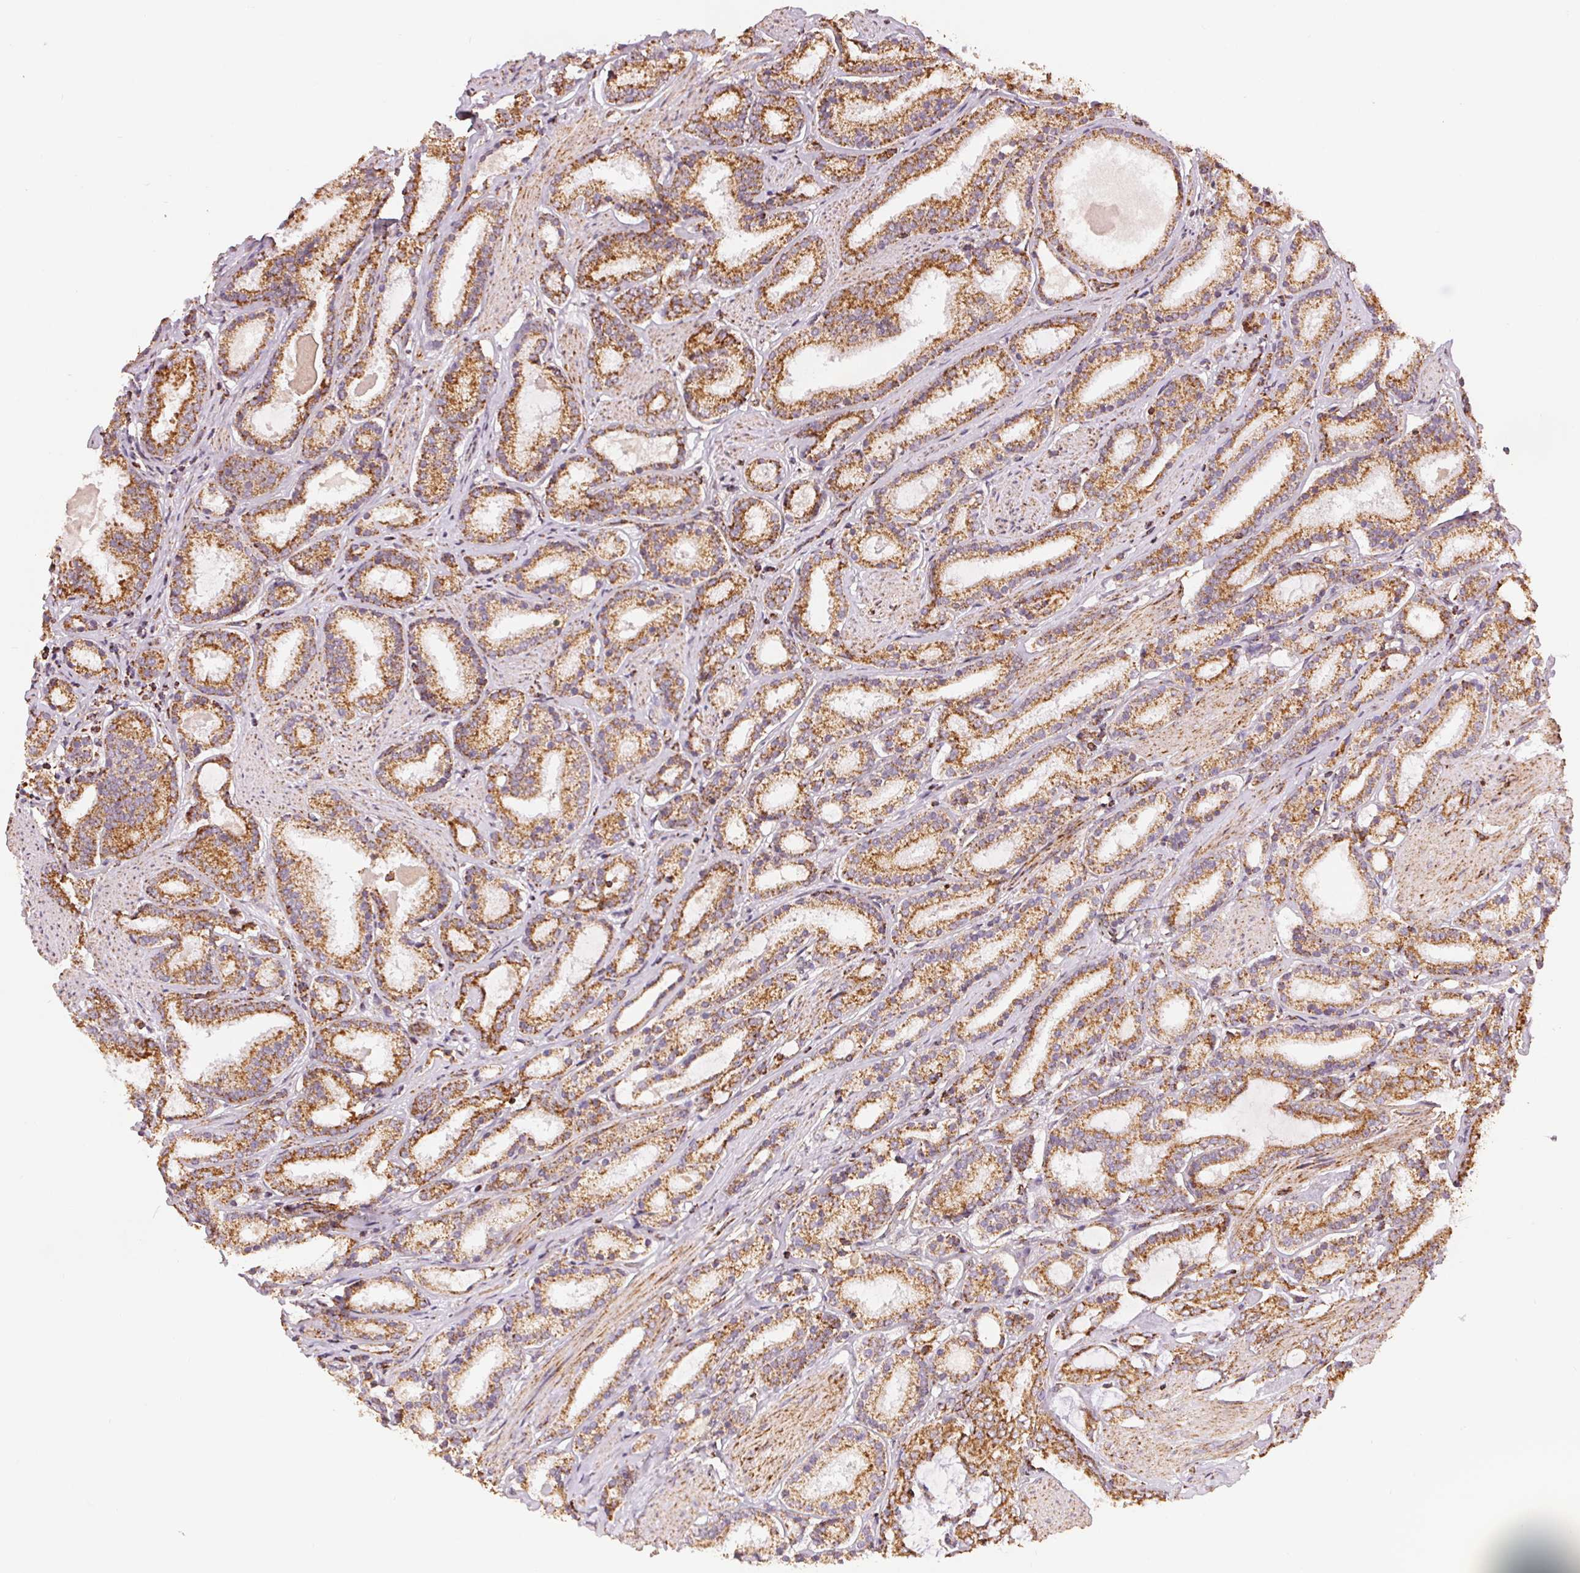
{"staining": {"intensity": "moderate", "quantity": ">75%", "location": "cytoplasmic/membranous"}, "tissue": "prostate cancer", "cell_type": "Tumor cells", "image_type": "cancer", "snomed": [{"axis": "morphology", "description": "Adenocarcinoma, High grade"}, {"axis": "topography", "description": "Prostate"}], "caption": "Tumor cells show moderate cytoplasmic/membranous staining in about >75% of cells in prostate cancer.", "gene": "SDHB", "patient": {"sex": "male", "age": 63}}